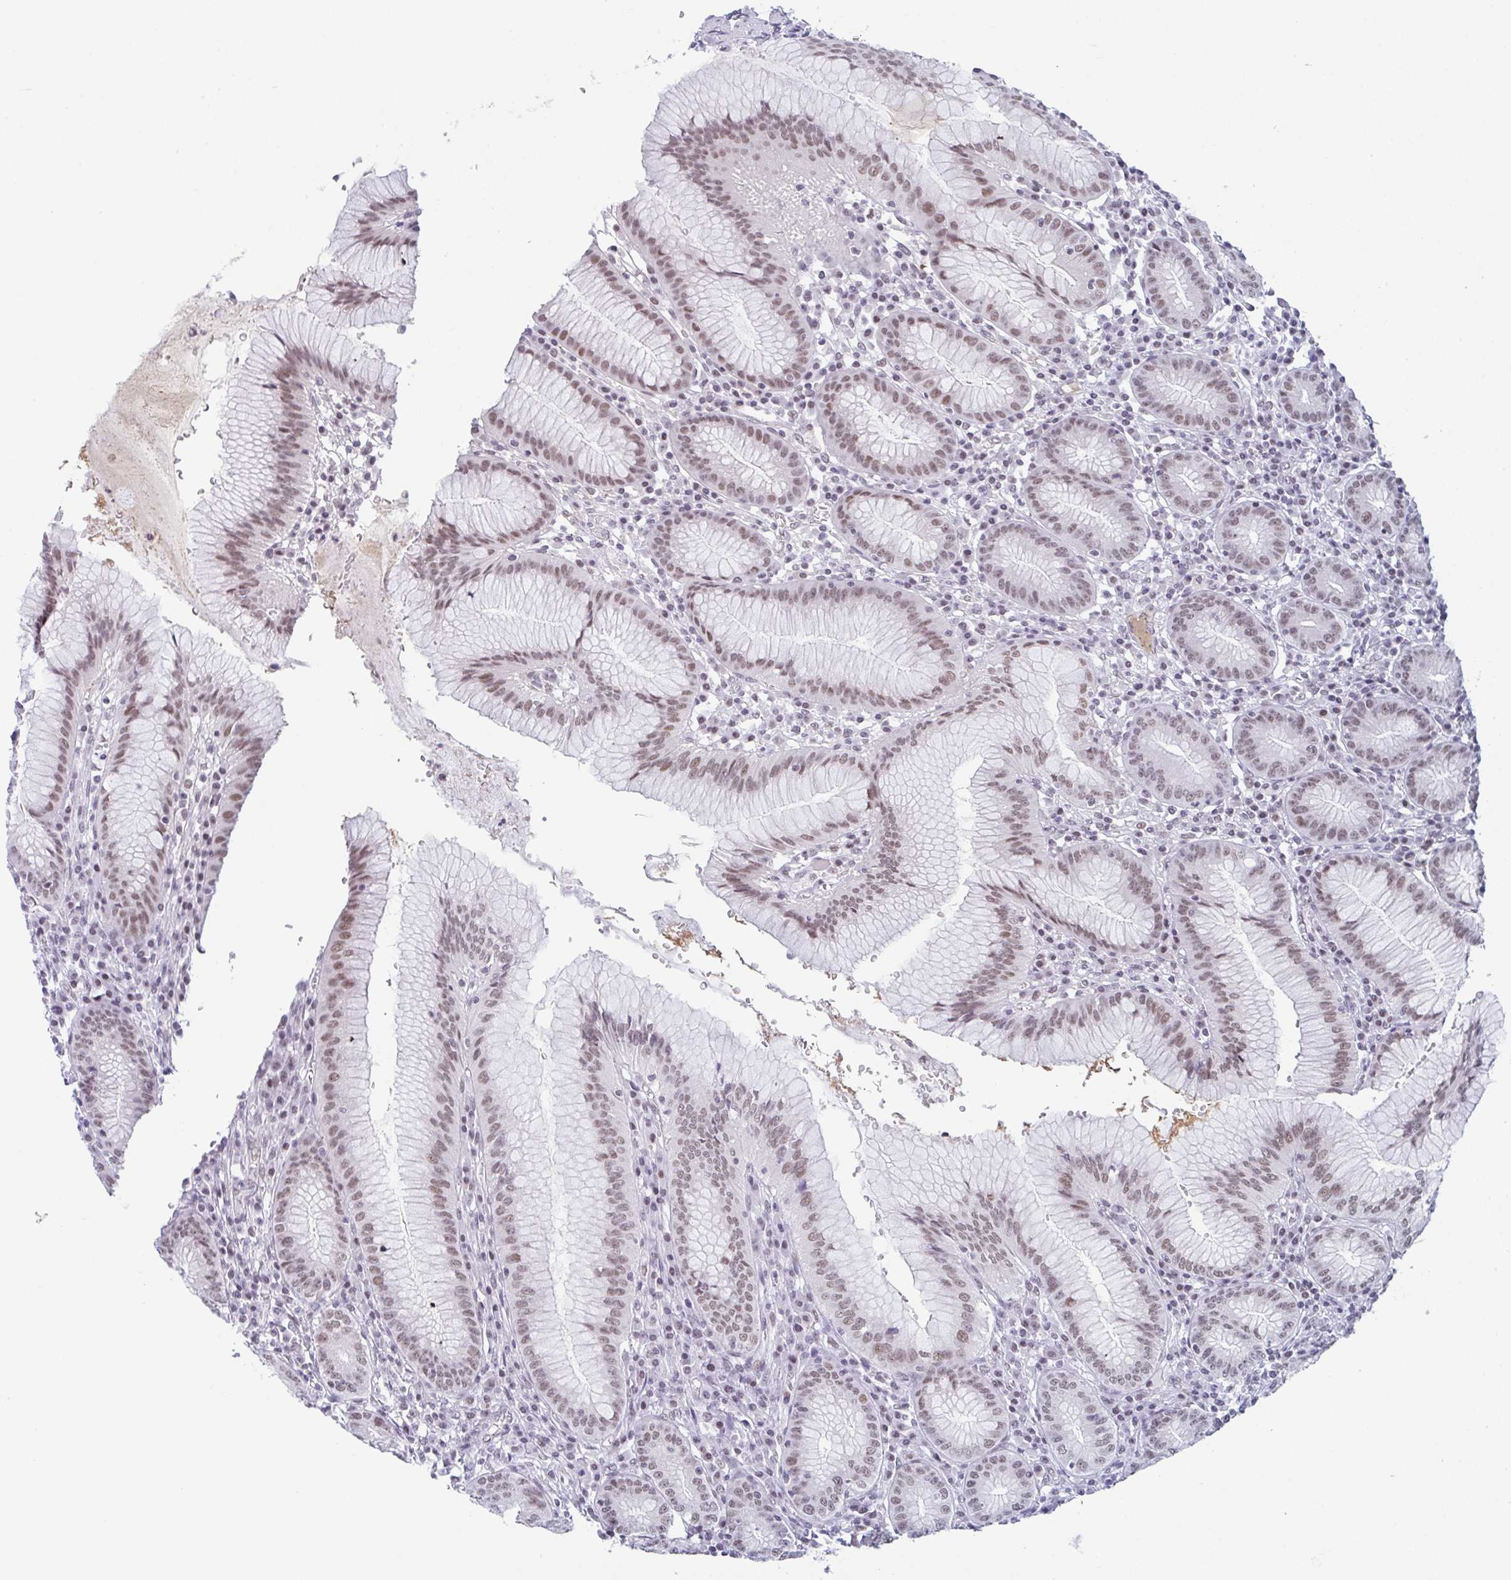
{"staining": {"intensity": "moderate", "quantity": ">75%", "location": "nuclear"}, "tissue": "stomach", "cell_type": "Glandular cells", "image_type": "normal", "snomed": [{"axis": "morphology", "description": "Normal tissue, NOS"}, {"axis": "topography", "description": "Stomach"}], "caption": "IHC staining of unremarkable stomach, which displays medium levels of moderate nuclear staining in approximately >75% of glandular cells indicating moderate nuclear protein staining. The staining was performed using DAB (brown) for protein detection and nuclei were counterstained in hematoxylin (blue).", "gene": "PLG", "patient": {"sex": "male", "age": 55}}